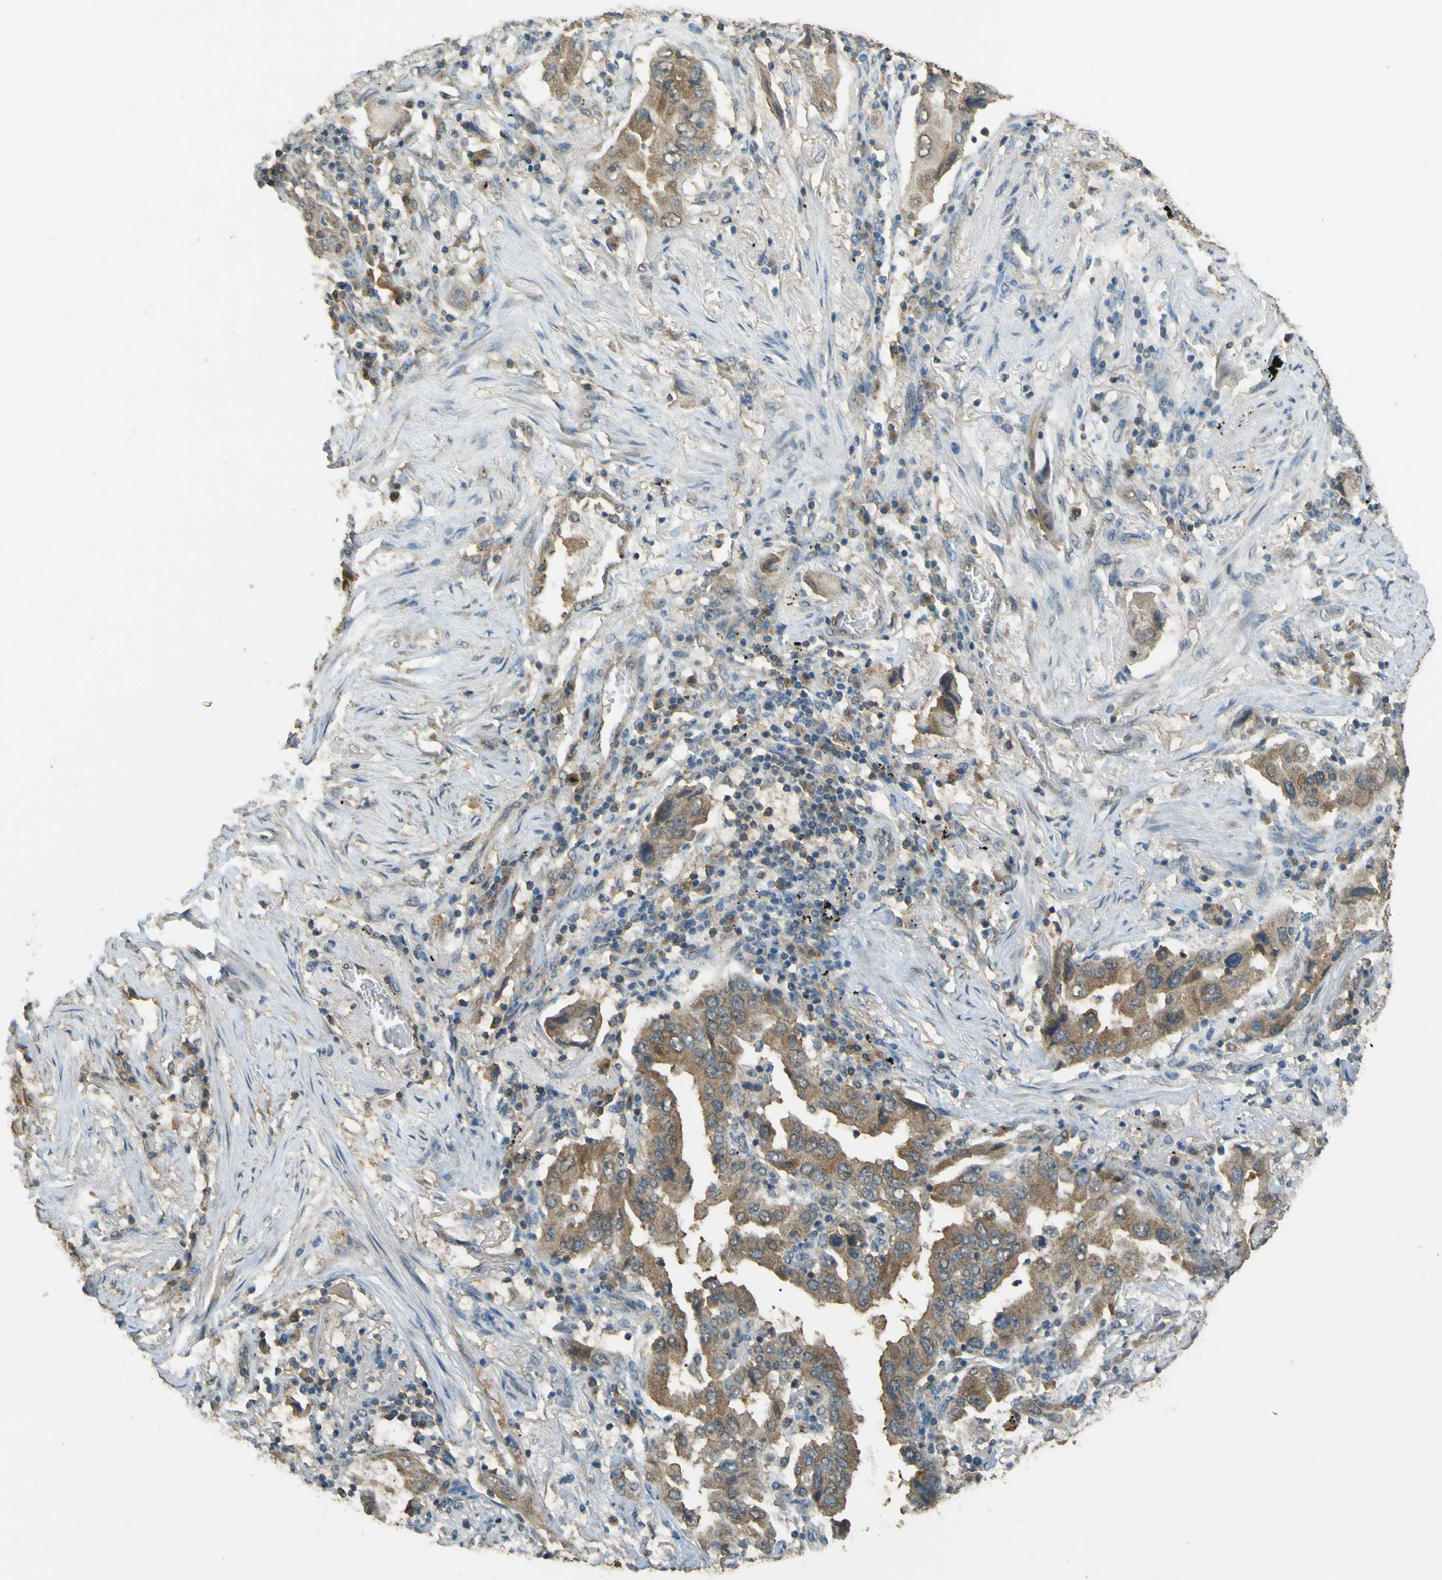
{"staining": {"intensity": "moderate", "quantity": ">75%", "location": "cytoplasmic/membranous"}, "tissue": "lung cancer", "cell_type": "Tumor cells", "image_type": "cancer", "snomed": [{"axis": "morphology", "description": "Adenocarcinoma, NOS"}, {"axis": "topography", "description": "Lung"}], "caption": "A brown stain highlights moderate cytoplasmic/membranous expression of a protein in adenocarcinoma (lung) tumor cells.", "gene": "GOLGA1", "patient": {"sex": "female", "age": 65}}